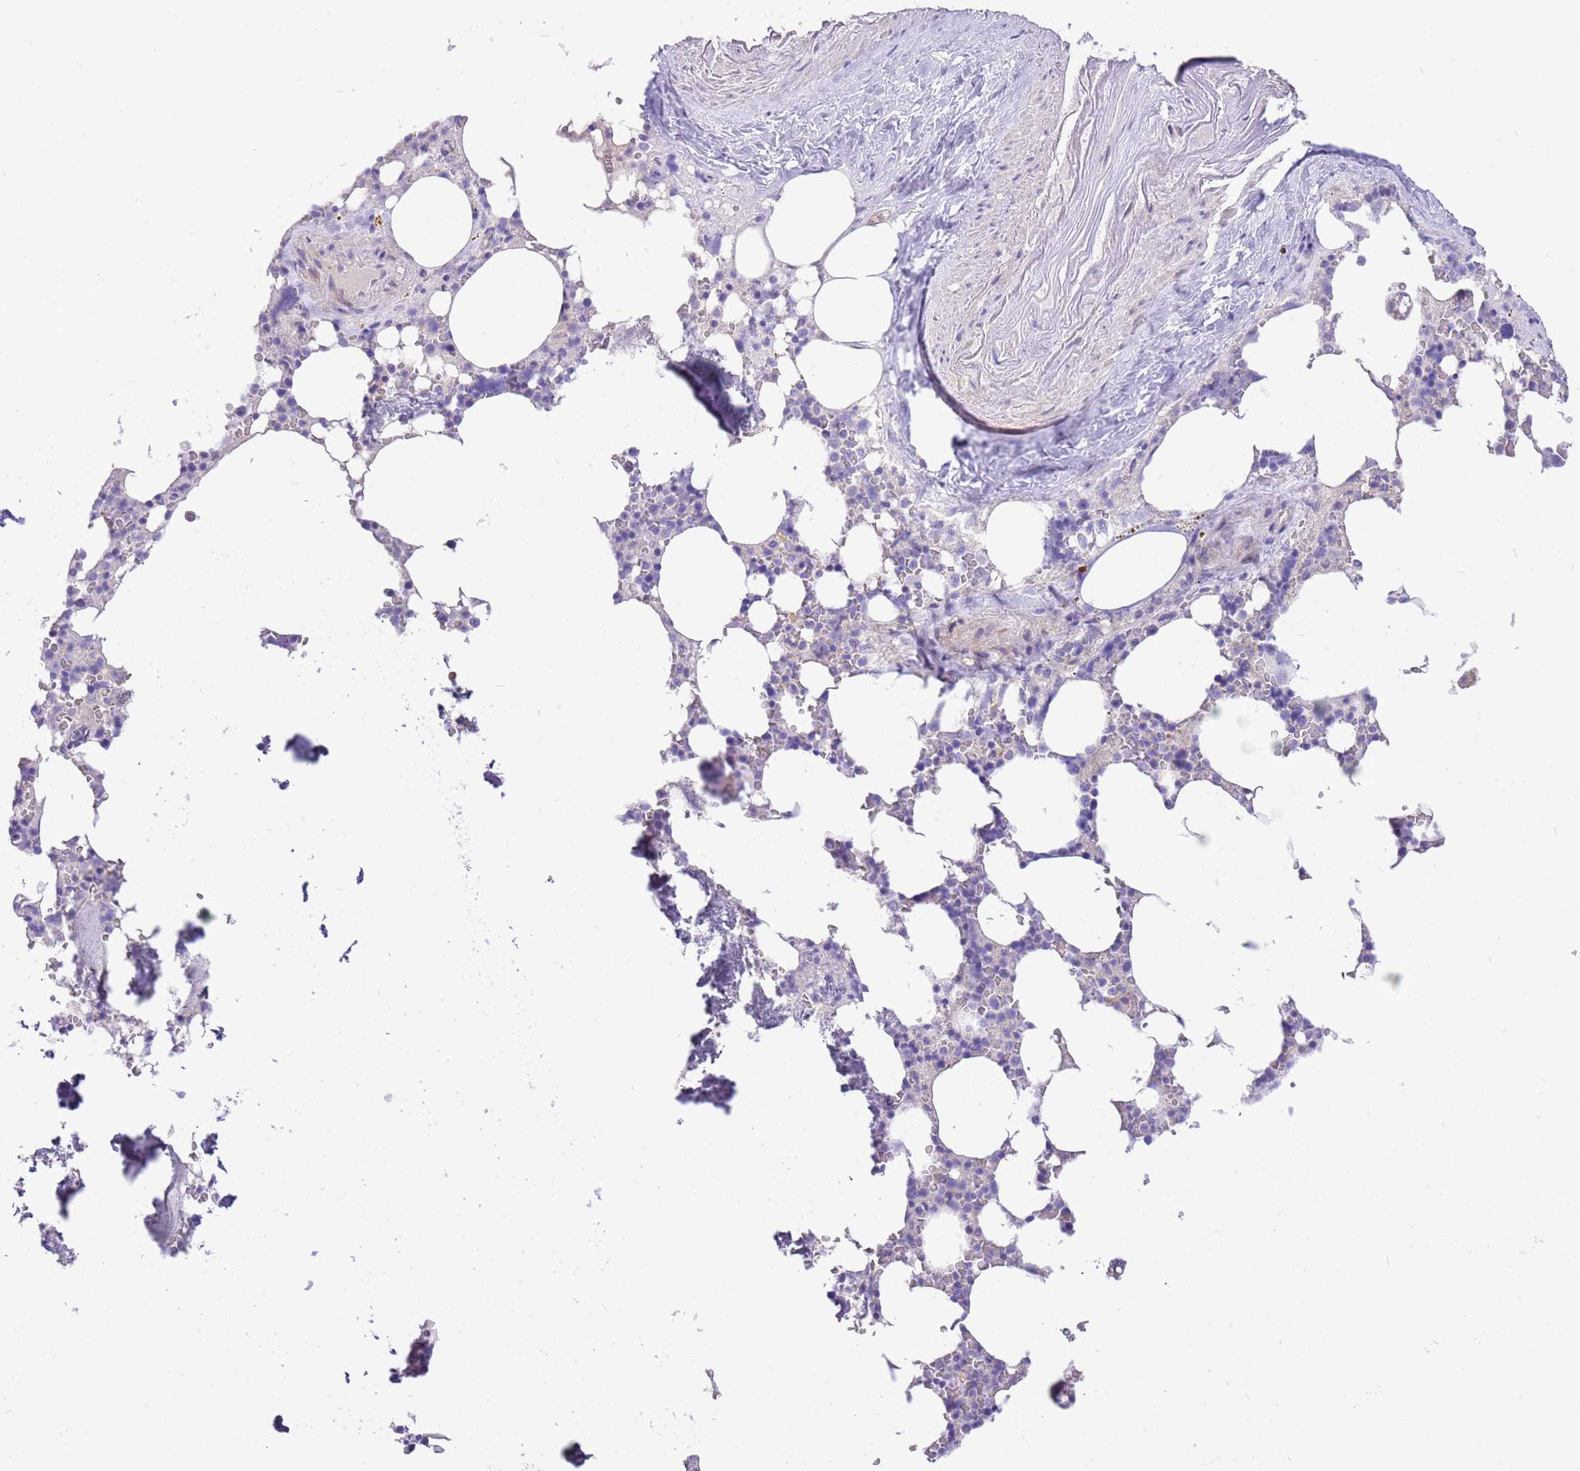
{"staining": {"intensity": "negative", "quantity": "none", "location": "none"}, "tissue": "bone marrow", "cell_type": "Hematopoietic cells", "image_type": "normal", "snomed": [{"axis": "morphology", "description": "Normal tissue, NOS"}, {"axis": "topography", "description": "Bone marrow"}], "caption": "Immunohistochemistry photomicrograph of unremarkable bone marrow stained for a protein (brown), which displays no staining in hematopoietic cells. The staining is performed using DAB brown chromogen with nuclei counter-stained in using hematoxylin.", "gene": "SERINC3", "patient": {"sex": "male", "age": 64}}